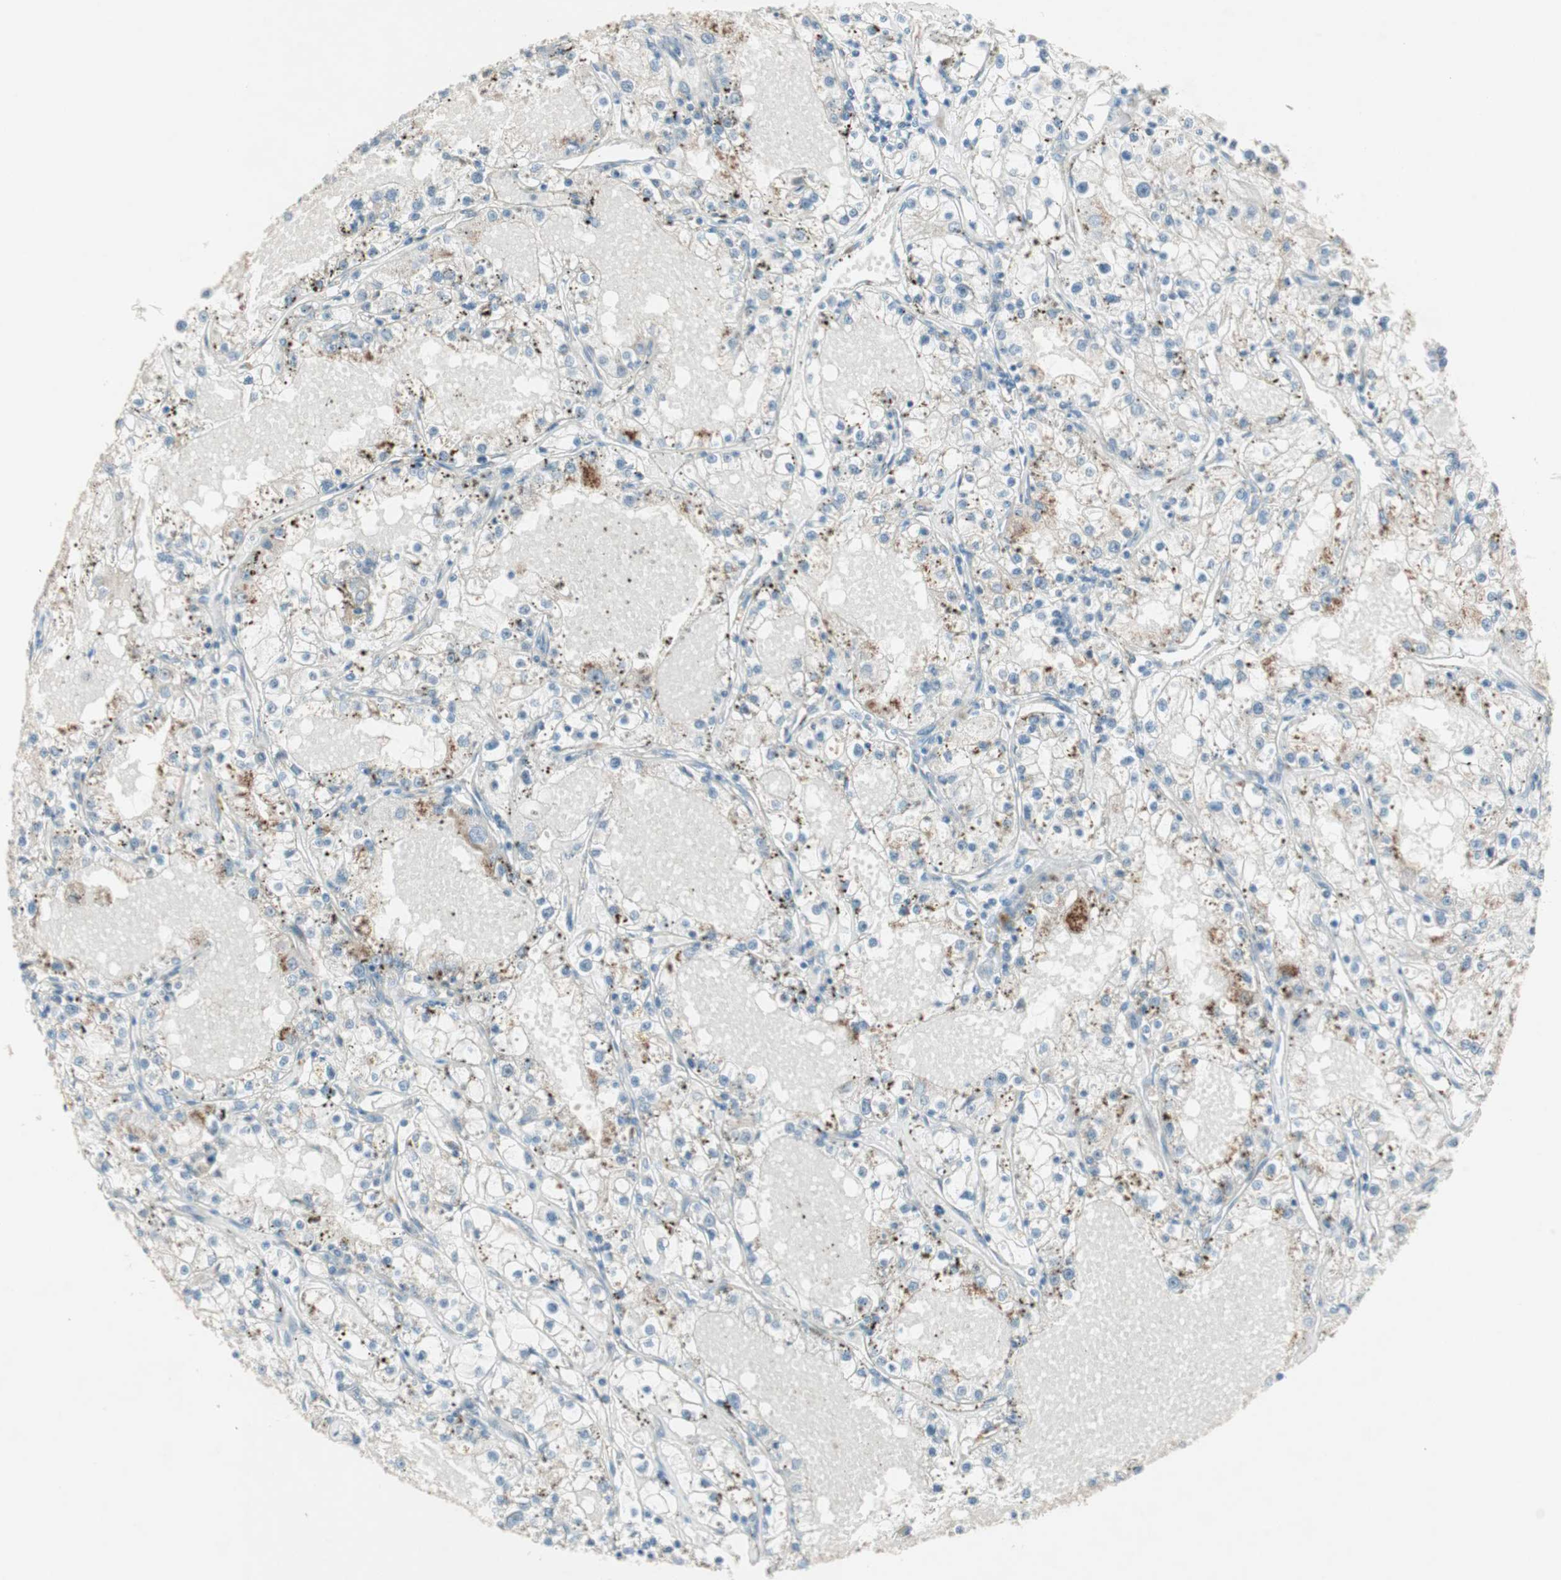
{"staining": {"intensity": "moderate", "quantity": "25%-75%", "location": "cytoplasmic/membranous"}, "tissue": "renal cancer", "cell_type": "Tumor cells", "image_type": "cancer", "snomed": [{"axis": "morphology", "description": "Adenocarcinoma, NOS"}, {"axis": "topography", "description": "Kidney"}], "caption": "Human renal adenocarcinoma stained with a protein marker shows moderate staining in tumor cells.", "gene": "ZNF37A", "patient": {"sex": "male", "age": 56}}